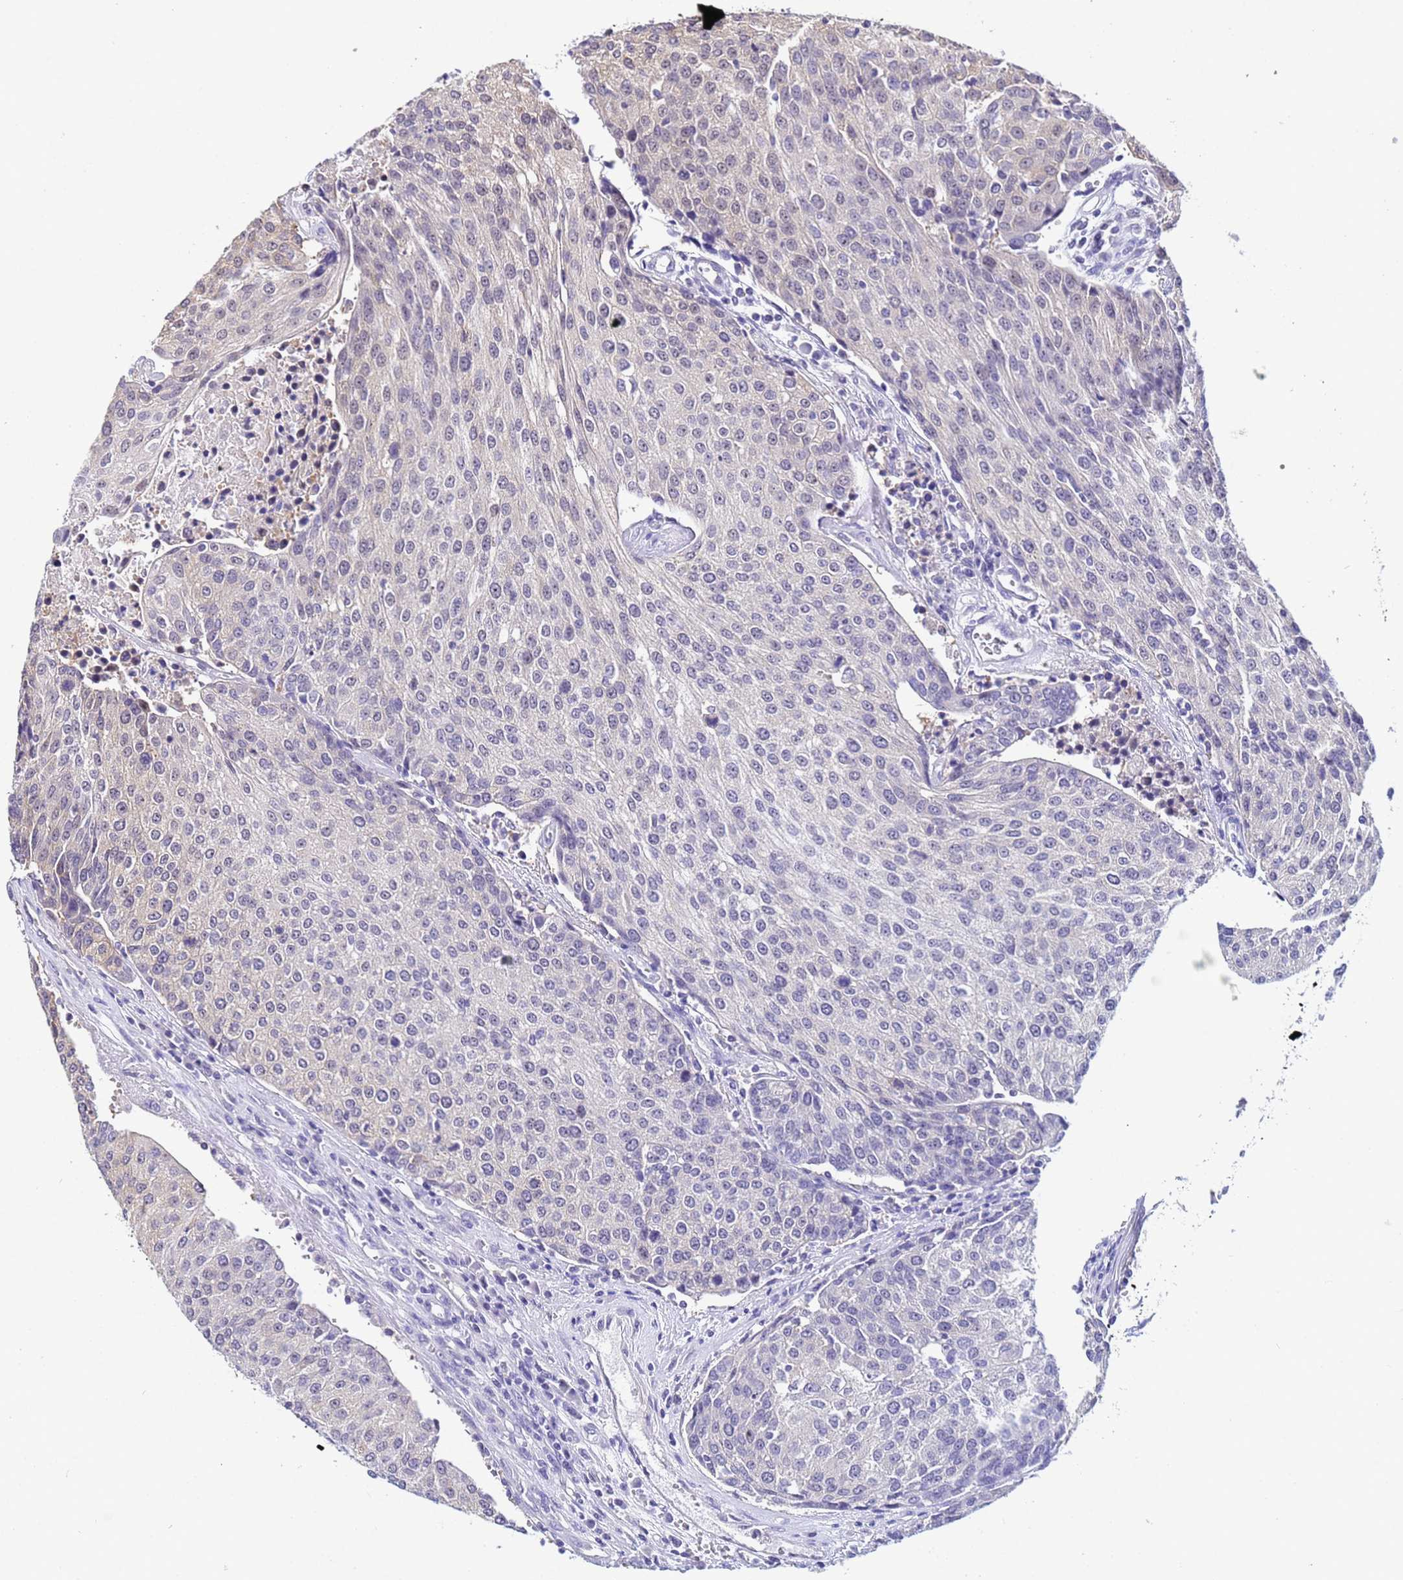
{"staining": {"intensity": "weak", "quantity": "<25%", "location": "cytoplasmic/membranous"}, "tissue": "urothelial cancer", "cell_type": "Tumor cells", "image_type": "cancer", "snomed": [{"axis": "morphology", "description": "Urothelial carcinoma, High grade"}, {"axis": "topography", "description": "Urinary bladder"}], "caption": "Immunohistochemical staining of human urothelial cancer exhibits no significant positivity in tumor cells. (Immunohistochemistry (ihc), brightfield microscopy, high magnification).", "gene": "ACTL6B", "patient": {"sex": "female", "age": 85}}